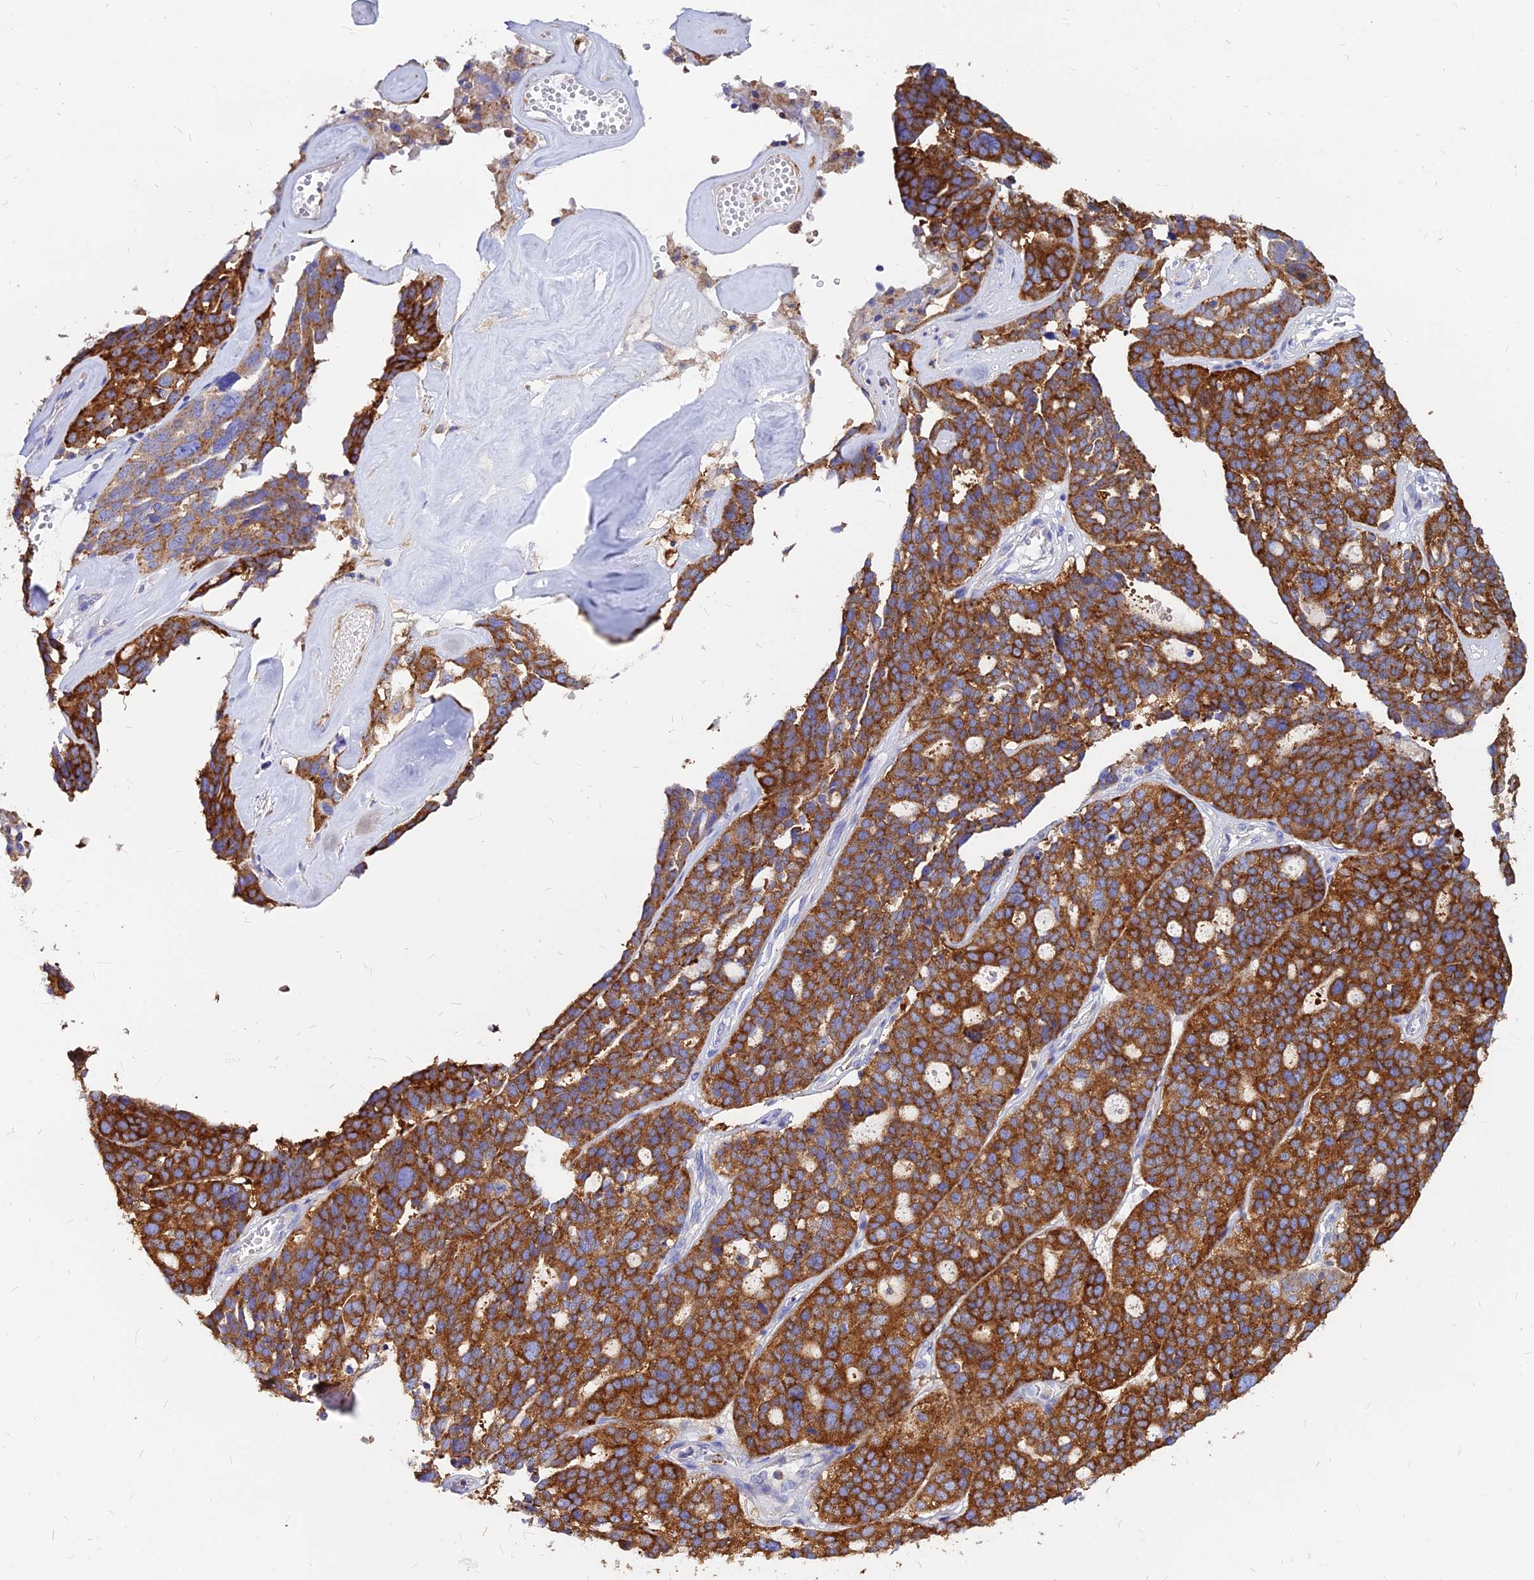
{"staining": {"intensity": "strong", "quantity": ">75%", "location": "cytoplasmic/membranous"}, "tissue": "ovarian cancer", "cell_type": "Tumor cells", "image_type": "cancer", "snomed": [{"axis": "morphology", "description": "Cystadenocarcinoma, serous, NOS"}, {"axis": "topography", "description": "Ovary"}], "caption": "Strong cytoplasmic/membranous protein expression is present in about >75% of tumor cells in ovarian cancer (serous cystadenocarcinoma). Ihc stains the protein in brown and the nuclei are stained blue.", "gene": "AGTRAP", "patient": {"sex": "female", "age": 59}}